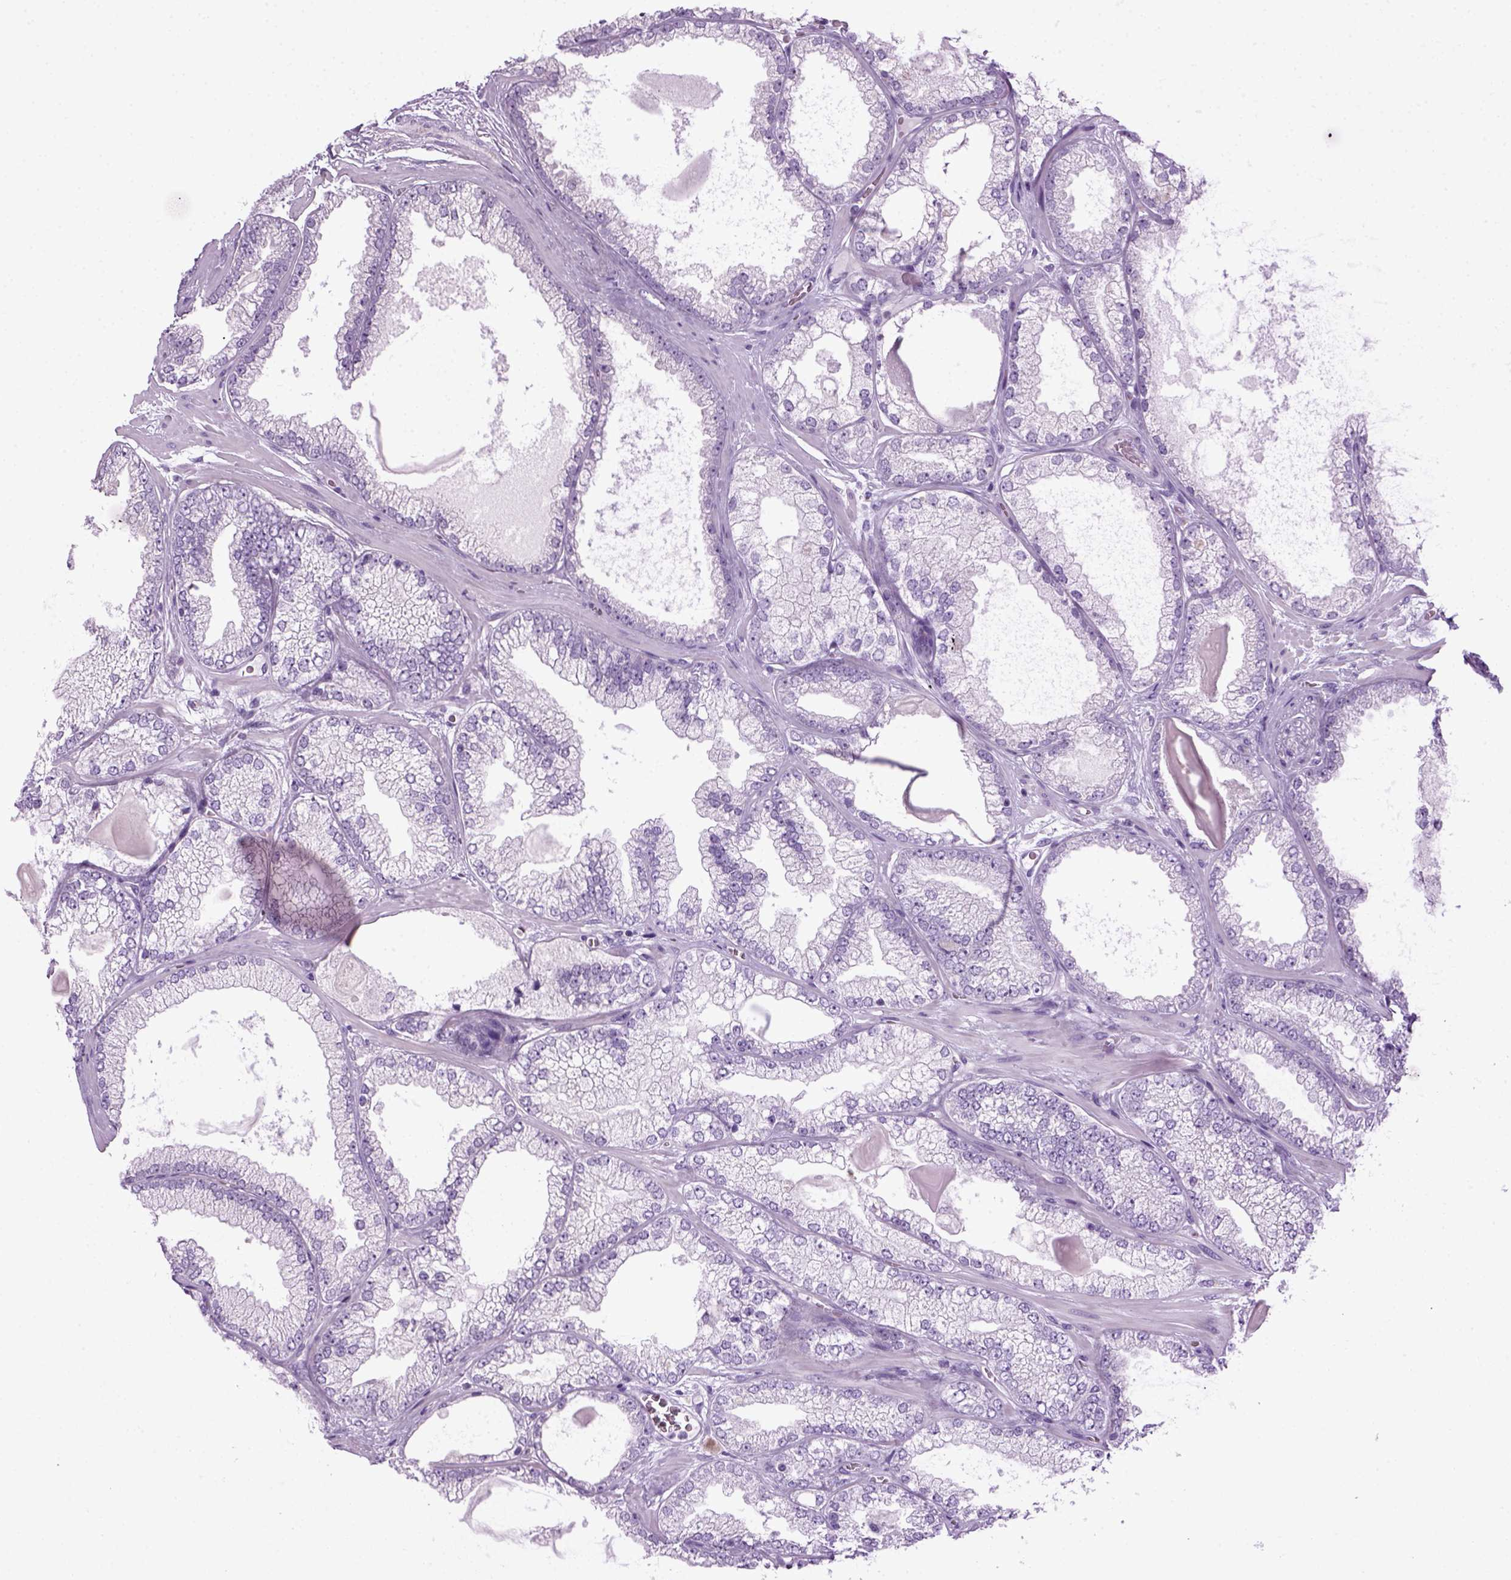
{"staining": {"intensity": "negative", "quantity": "none", "location": "none"}, "tissue": "prostate cancer", "cell_type": "Tumor cells", "image_type": "cancer", "snomed": [{"axis": "morphology", "description": "Adenocarcinoma, Low grade"}, {"axis": "topography", "description": "Prostate"}], "caption": "Tumor cells are negative for brown protein staining in prostate cancer.", "gene": "HMCN2", "patient": {"sex": "male", "age": 57}}